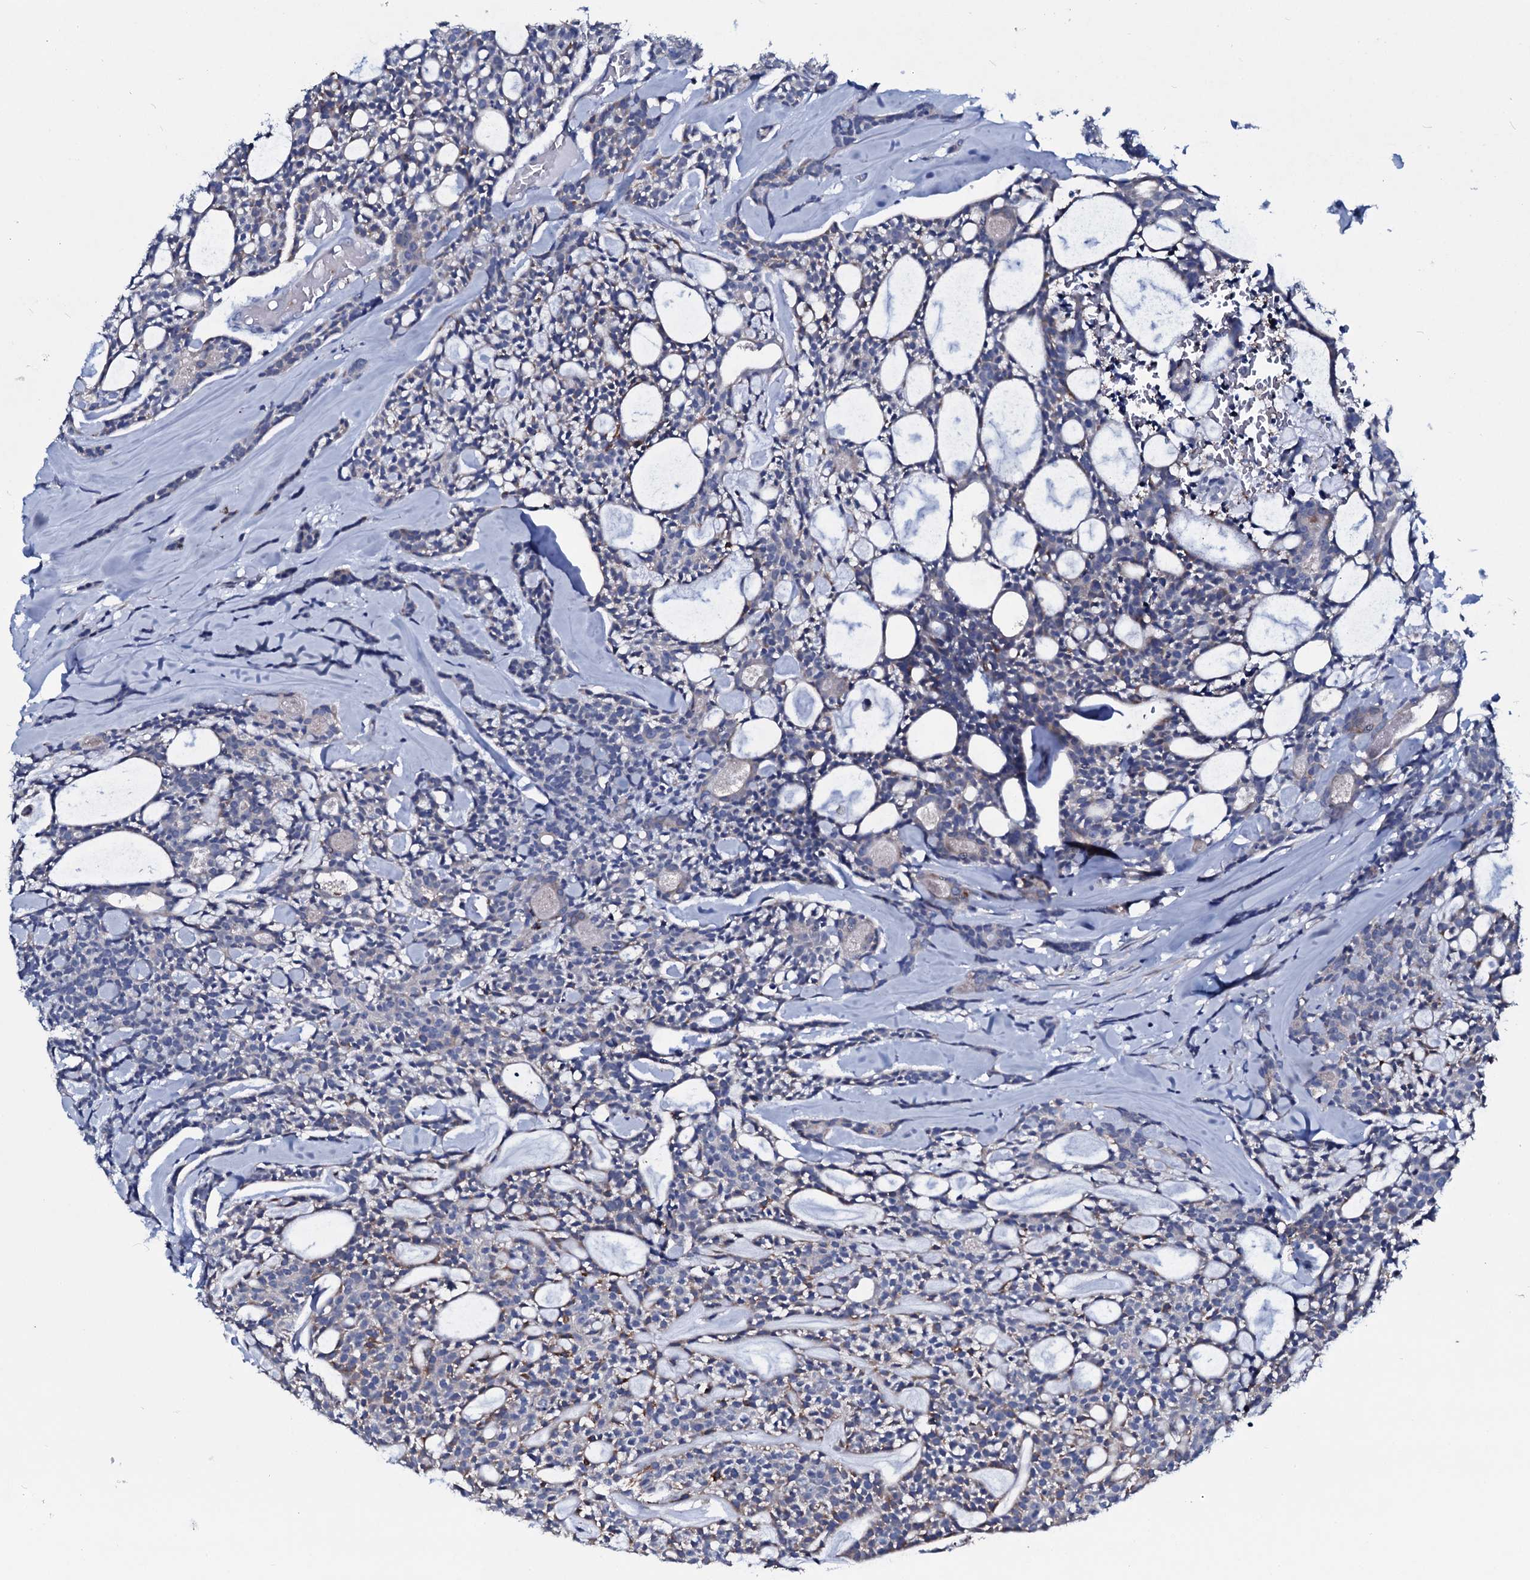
{"staining": {"intensity": "moderate", "quantity": "<25%", "location": "cytoplasmic/membranous"}, "tissue": "head and neck cancer", "cell_type": "Tumor cells", "image_type": "cancer", "snomed": [{"axis": "morphology", "description": "Adenocarcinoma, NOS"}, {"axis": "topography", "description": "Salivary gland"}, {"axis": "topography", "description": "Head-Neck"}], "caption": "The histopathology image displays staining of head and neck cancer (adenocarcinoma), revealing moderate cytoplasmic/membranous protein staining (brown color) within tumor cells. (Brightfield microscopy of DAB IHC at high magnification).", "gene": "TPGS2", "patient": {"sex": "male", "age": 55}}